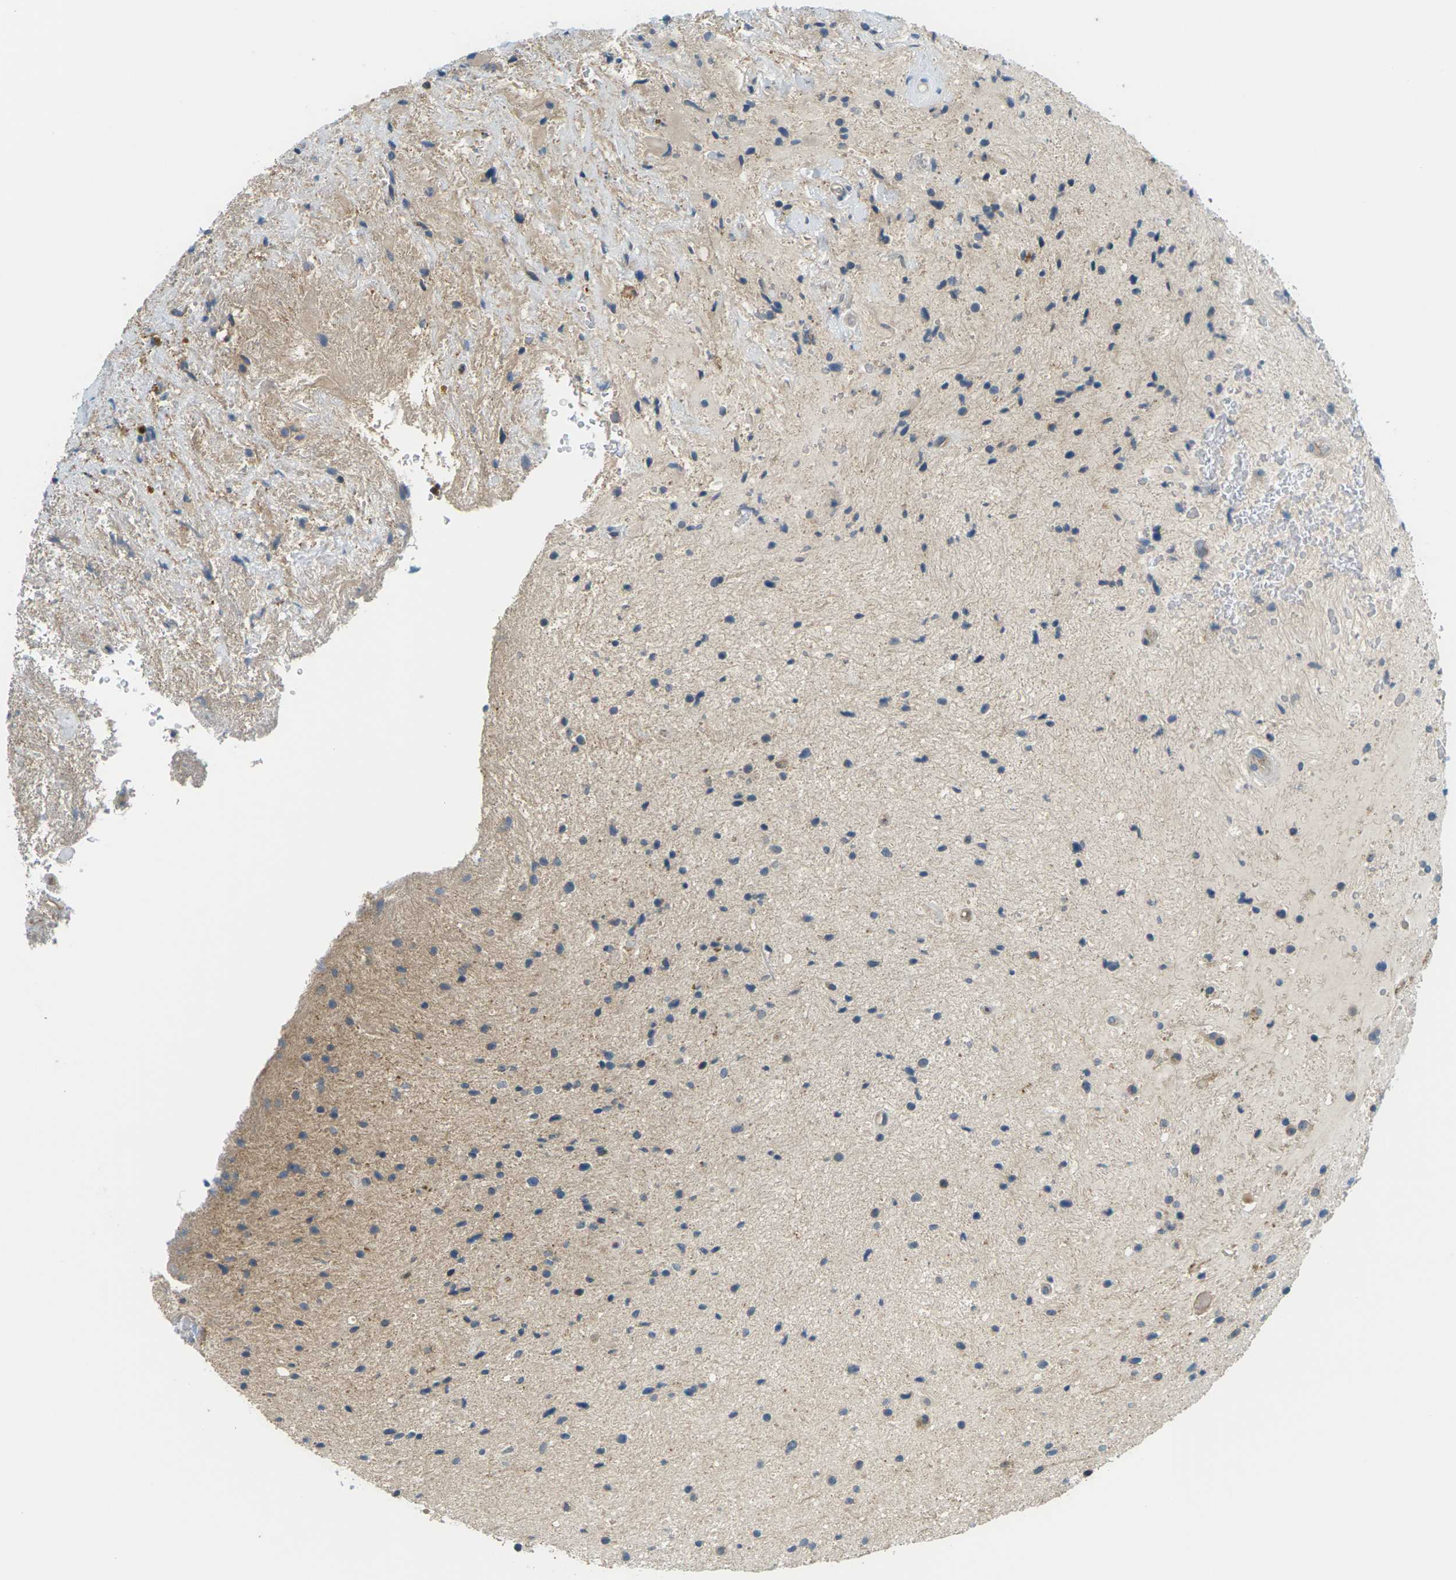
{"staining": {"intensity": "moderate", "quantity": "<25%", "location": "cytoplasmic/membranous"}, "tissue": "glioma", "cell_type": "Tumor cells", "image_type": "cancer", "snomed": [{"axis": "morphology", "description": "Glioma, malignant, High grade"}, {"axis": "topography", "description": "Brain"}], "caption": "Immunohistochemistry (IHC) of human glioma demonstrates low levels of moderate cytoplasmic/membranous positivity in approximately <25% of tumor cells.", "gene": "SLC13A3", "patient": {"sex": "male", "age": 33}}